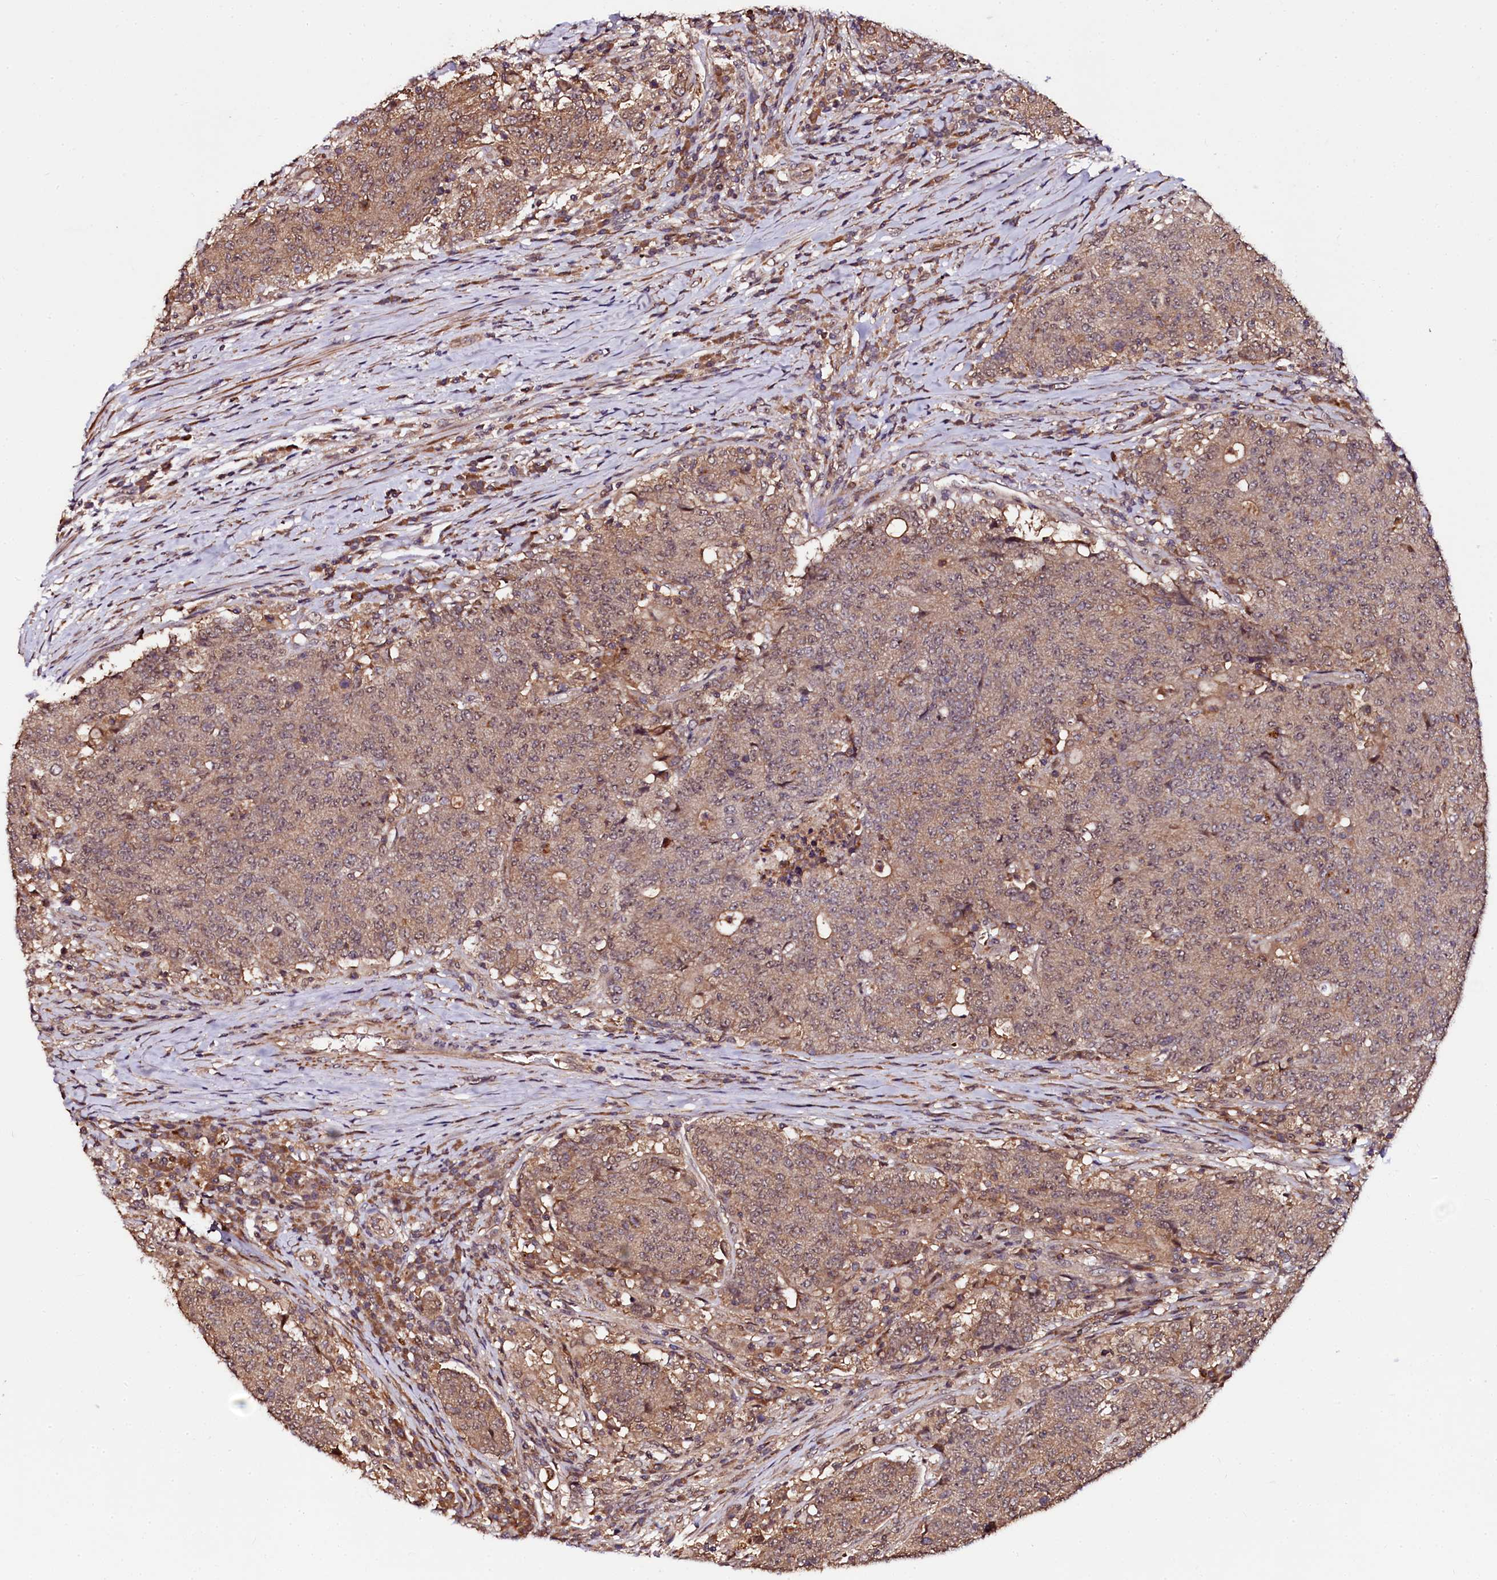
{"staining": {"intensity": "weak", "quantity": ">75%", "location": "cytoplasmic/membranous"}, "tissue": "colorectal cancer", "cell_type": "Tumor cells", "image_type": "cancer", "snomed": [{"axis": "morphology", "description": "Adenocarcinoma, NOS"}, {"axis": "topography", "description": "Colon"}], "caption": "Immunohistochemical staining of adenocarcinoma (colorectal) displays low levels of weak cytoplasmic/membranous positivity in approximately >75% of tumor cells.", "gene": "N4BP1", "patient": {"sex": "female", "age": 75}}